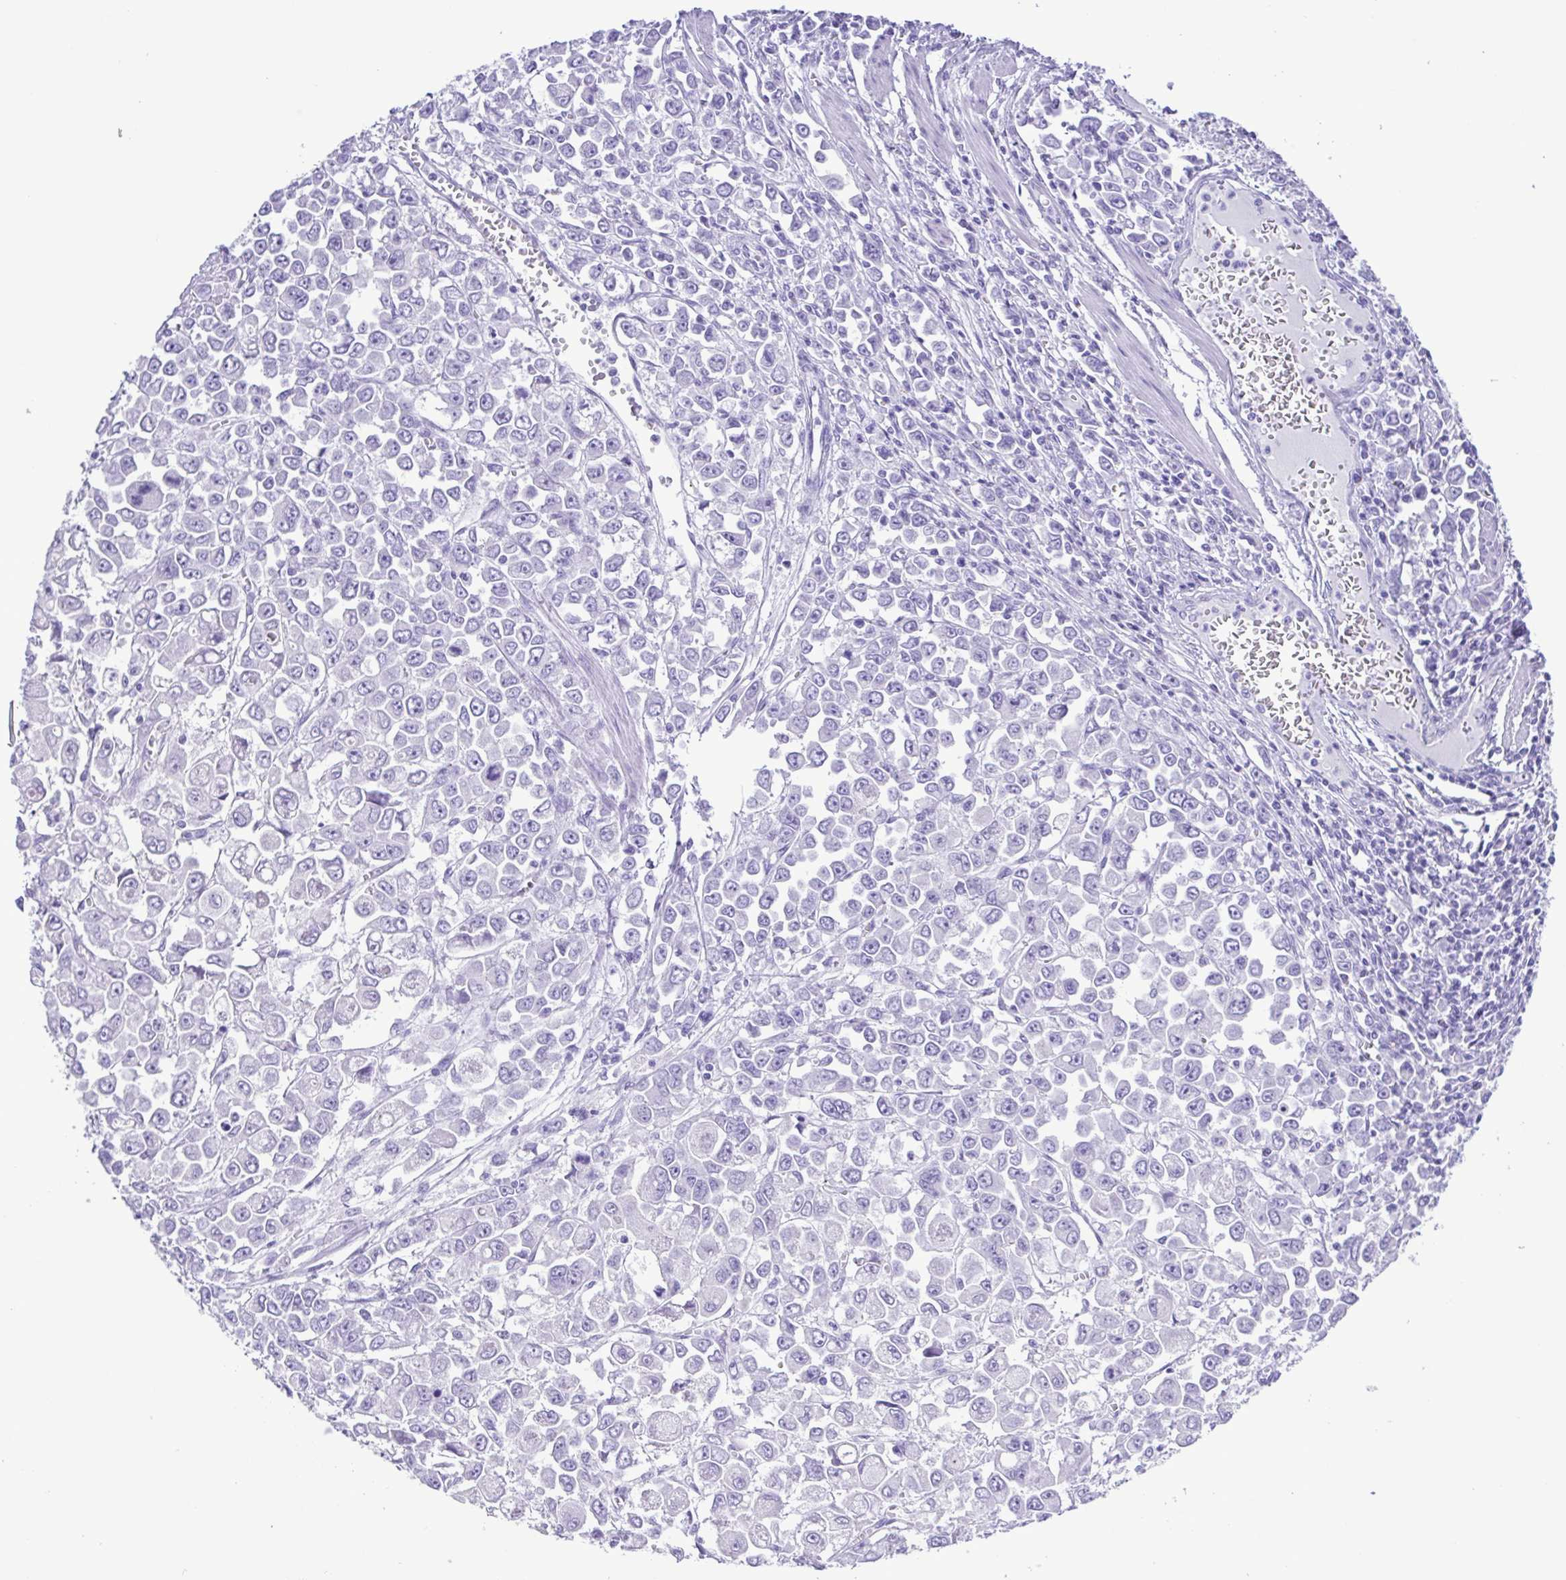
{"staining": {"intensity": "negative", "quantity": "none", "location": "none"}, "tissue": "stomach cancer", "cell_type": "Tumor cells", "image_type": "cancer", "snomed": [{"axis": "morphology", "description": "Adenocarcinoma, NOS"}, {"axis": "topography", "description": "Stomach, upper"}], "caption": "This is an IHC photomicrograph of adenocarcinoma (stomach). There is no expression in tumor cells.", "gene": "CASP14", "patient": {"sex": "male", "age": 70}}